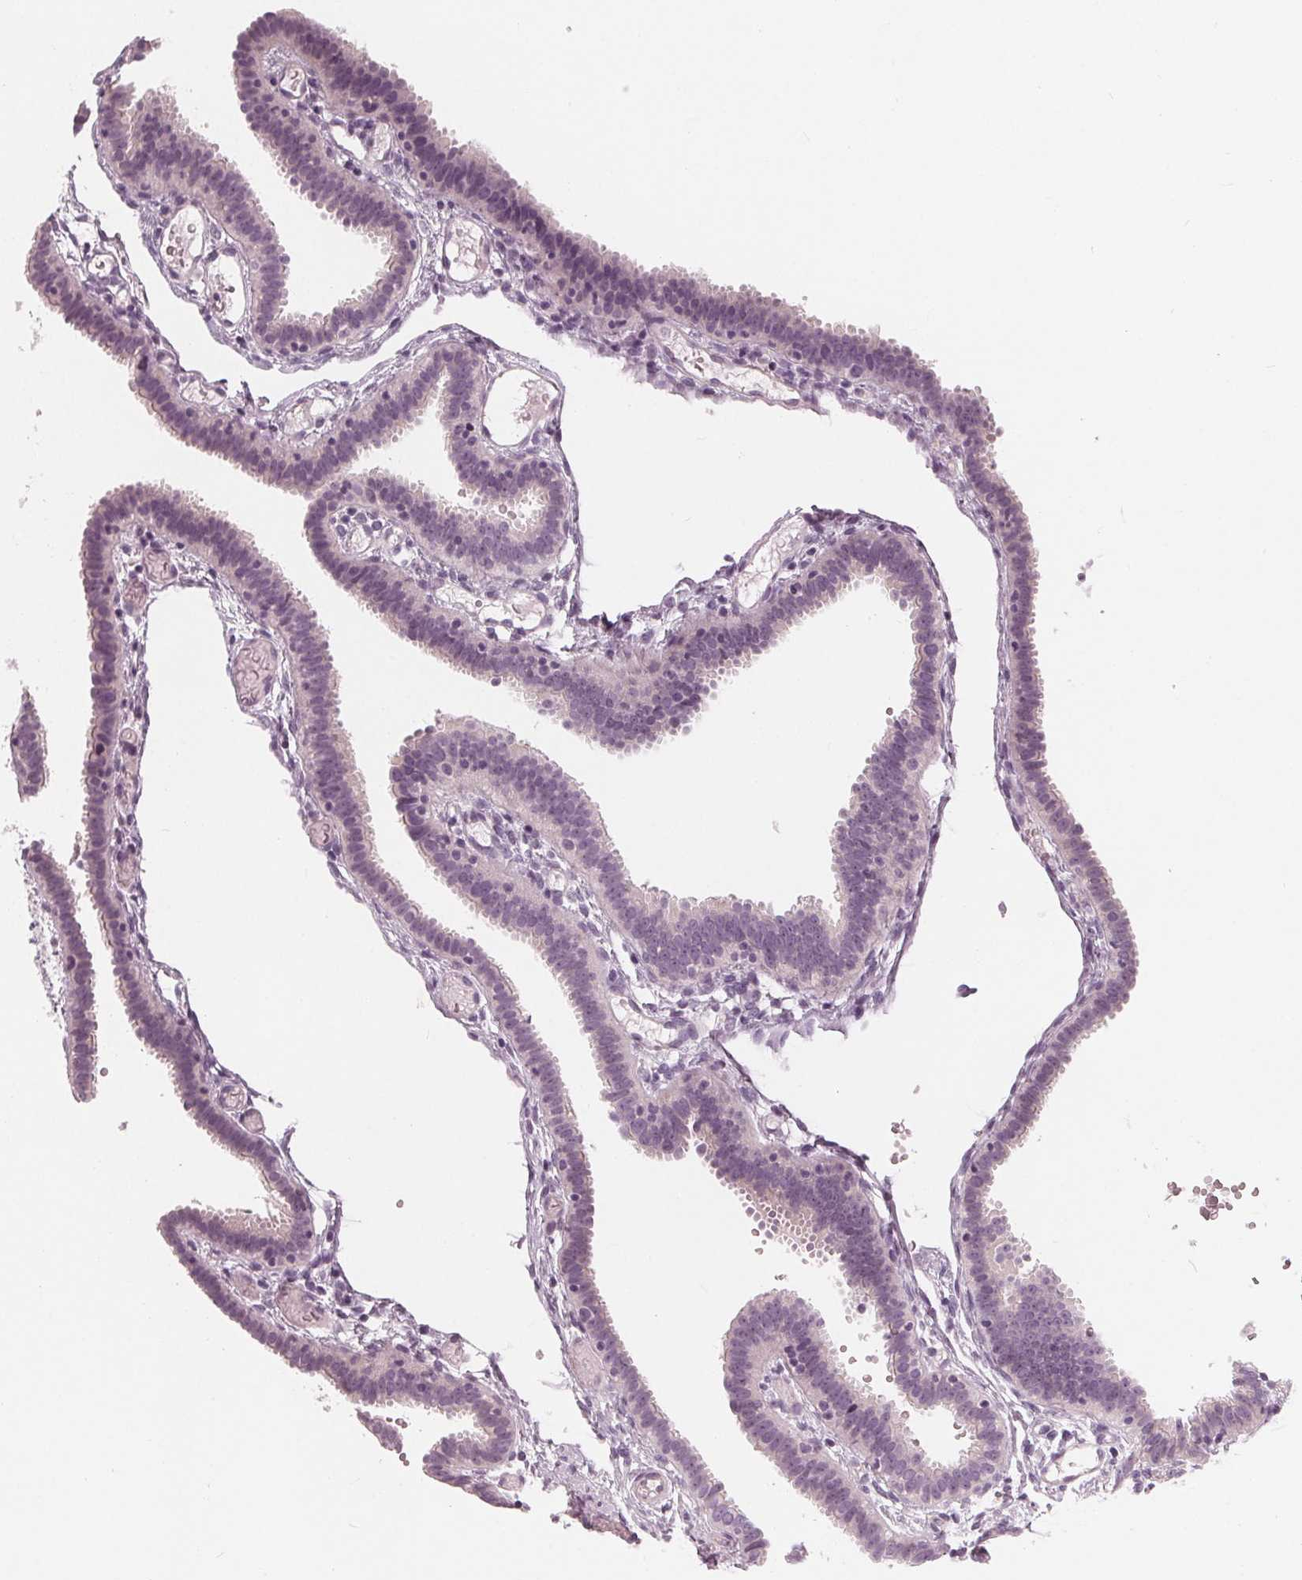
{"staining": {"intensity": "negative", "quantity": "none", "location": "none"}, "tissue": "fallopian tube", "cell_type": "Glandular cells", "image_type": "normal", "snomed": [{"axis": "morphology", "description": "Normal tissue, NOS"}, {"axis": "topography", "description": "Fallopian tube"}], "caption": "IHC histopathology image of benign human fallopian tube stained for a protein (brown), which demonstrates no staining in glandular cells.", "gene": "SAT2", "patient": {"sex": "female", "age": 37}}